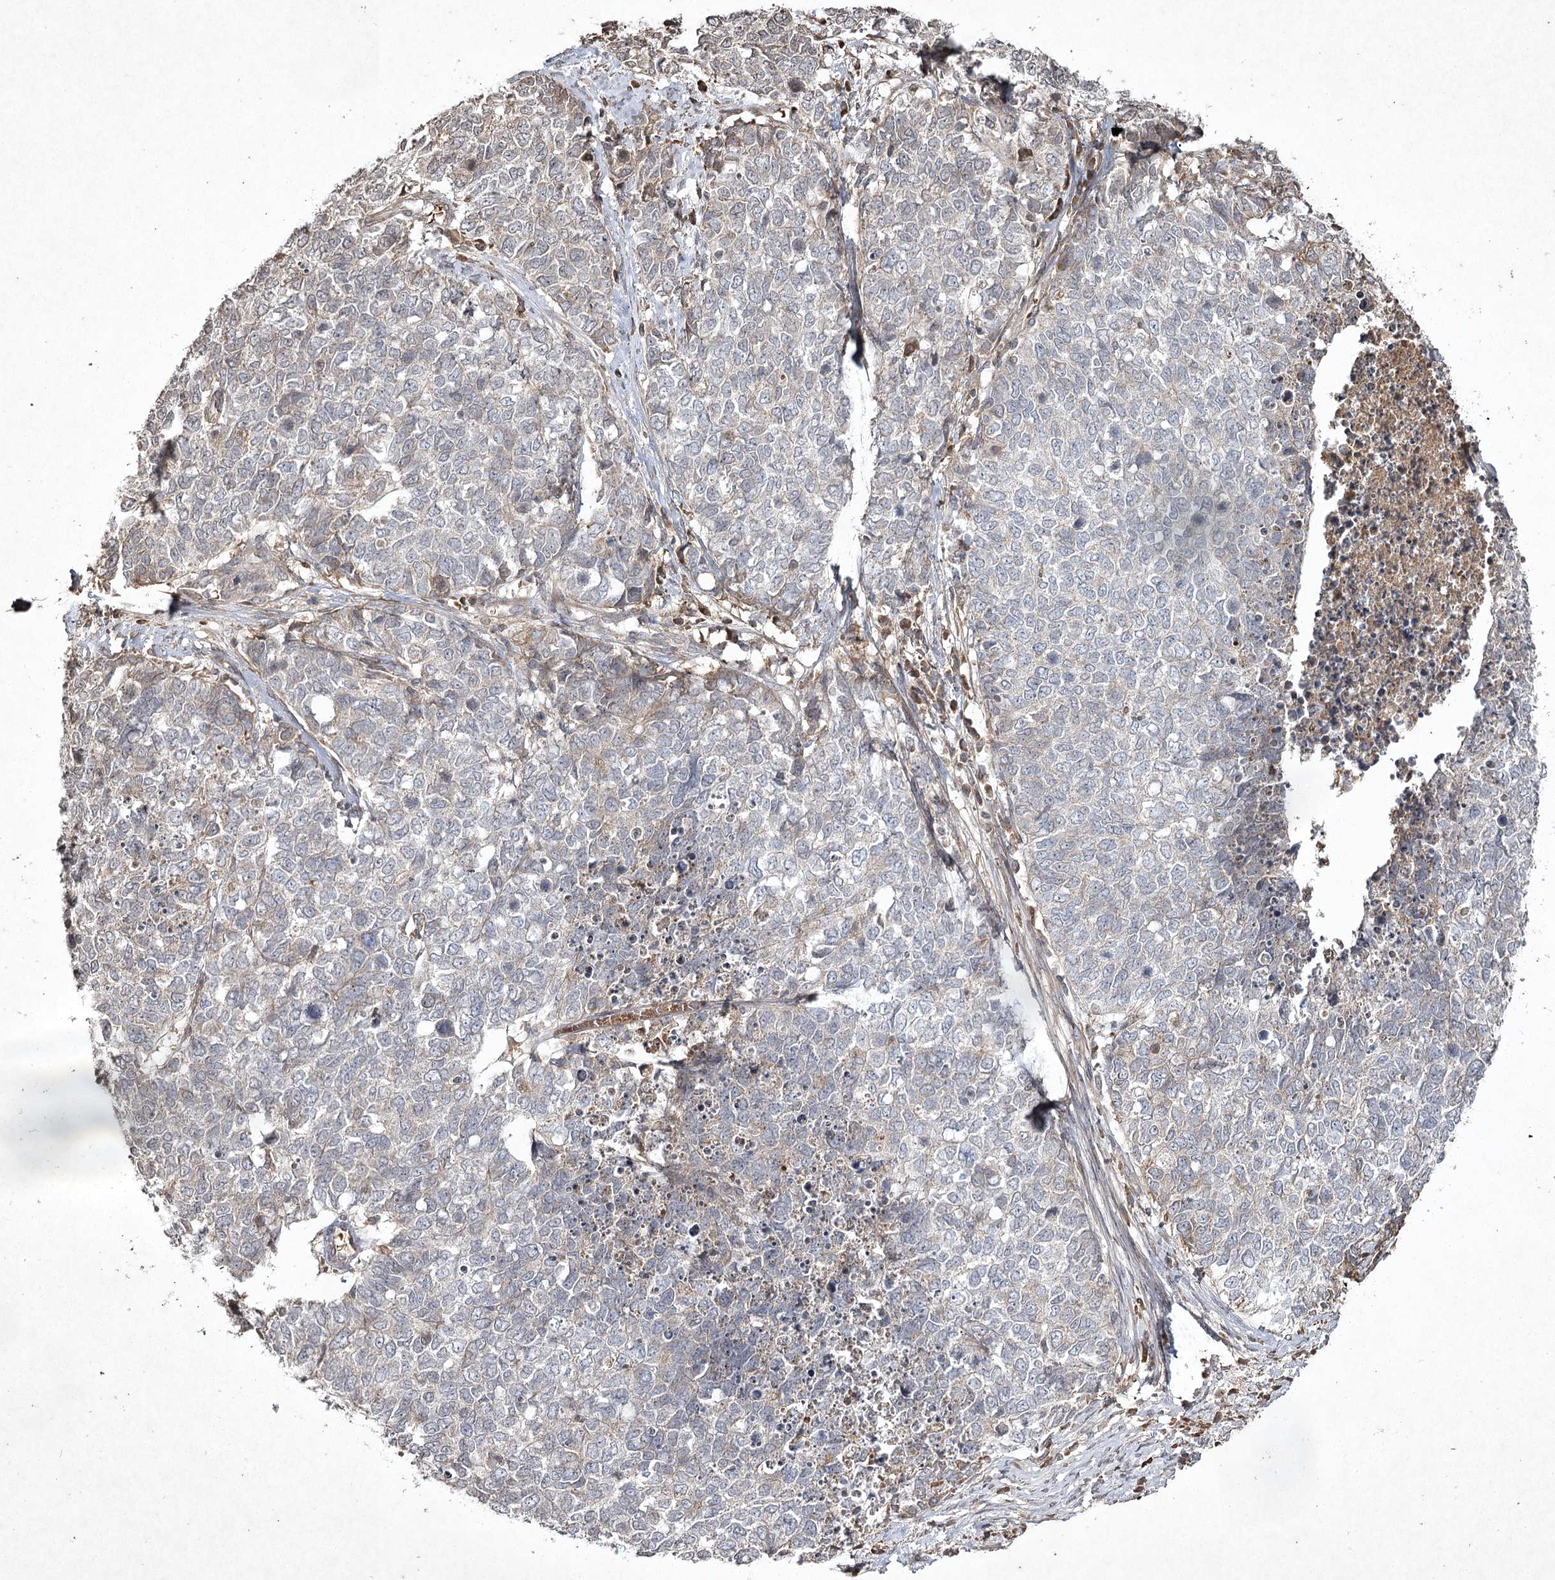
{"staining": {"intensity": "negative", "quantity": "none", "location": "none"}, "tissue": "cervical cancer", "cell_type": "Tumor cells", "image_type": "cancer", "snomed": [{"axis": "morphology", "description": "Squamous cell carcinoma, NOS"}, {"axis": "topography", "description": "Cervix"}], "caption": "Immunohistochemistry of human cervical squamous cell carcinoma shows no expression in tumor cells. Nuclei are stained in blue.", "gene": "CYP2B6", "patient": {"sex": "female", "age": 63}}